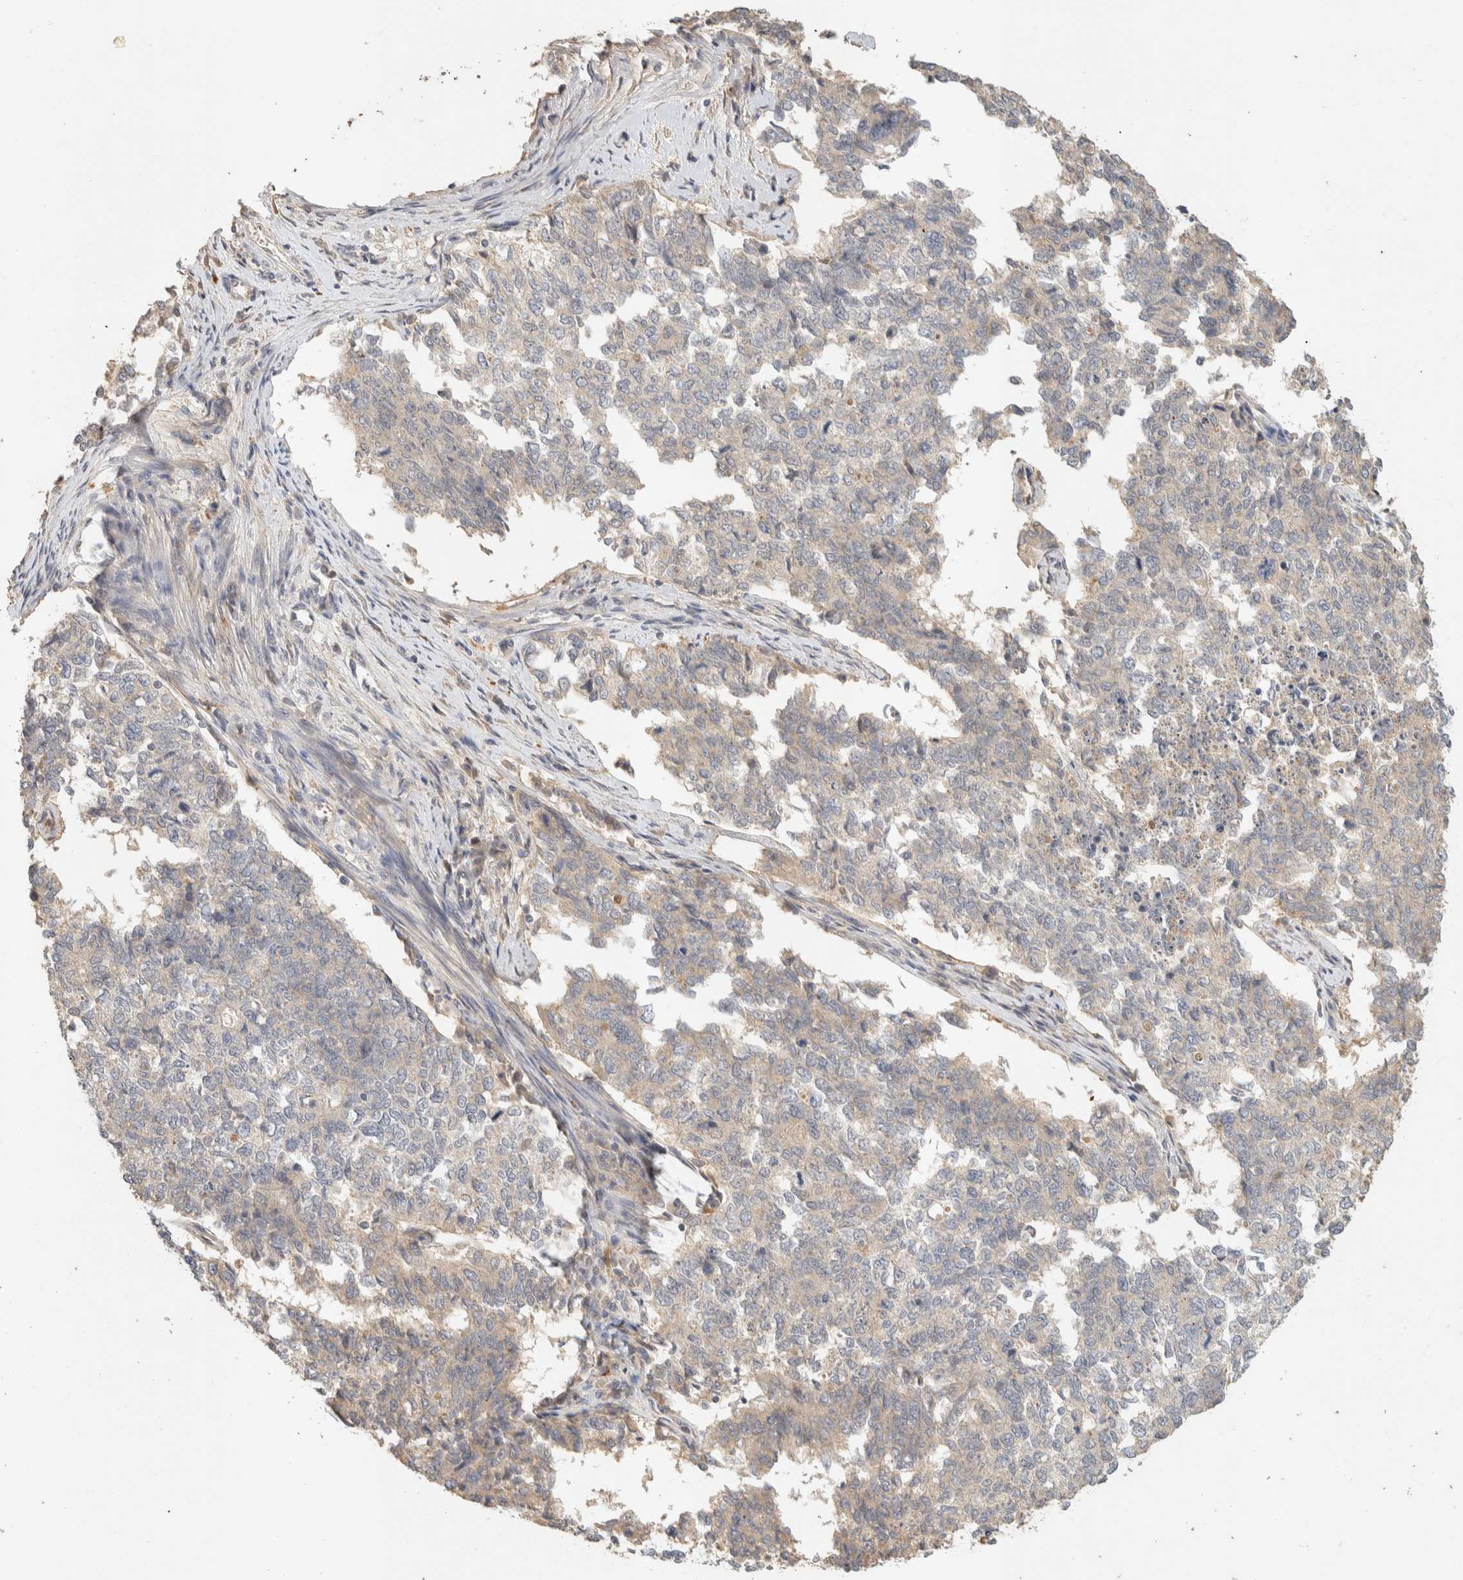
{"staining": {"intensity": "negative", "quantity": "none", "location": "none"}, "tissue": "cervical cancer", "cell_type": "Tumor cells", "image_type": "cancer", "snomed": [{"axis": "morphology", "description": "Squamous cell carcinoma, NOS"}, {"axis": "topography", "description": "Cervix"}], "caption": "A histopathology image of human cervical cancer (squamous cell carcinoma) is negative for staining in tumor cells.", "gene": "ITPA", "patient": {"sex": "female", "age": 63}}